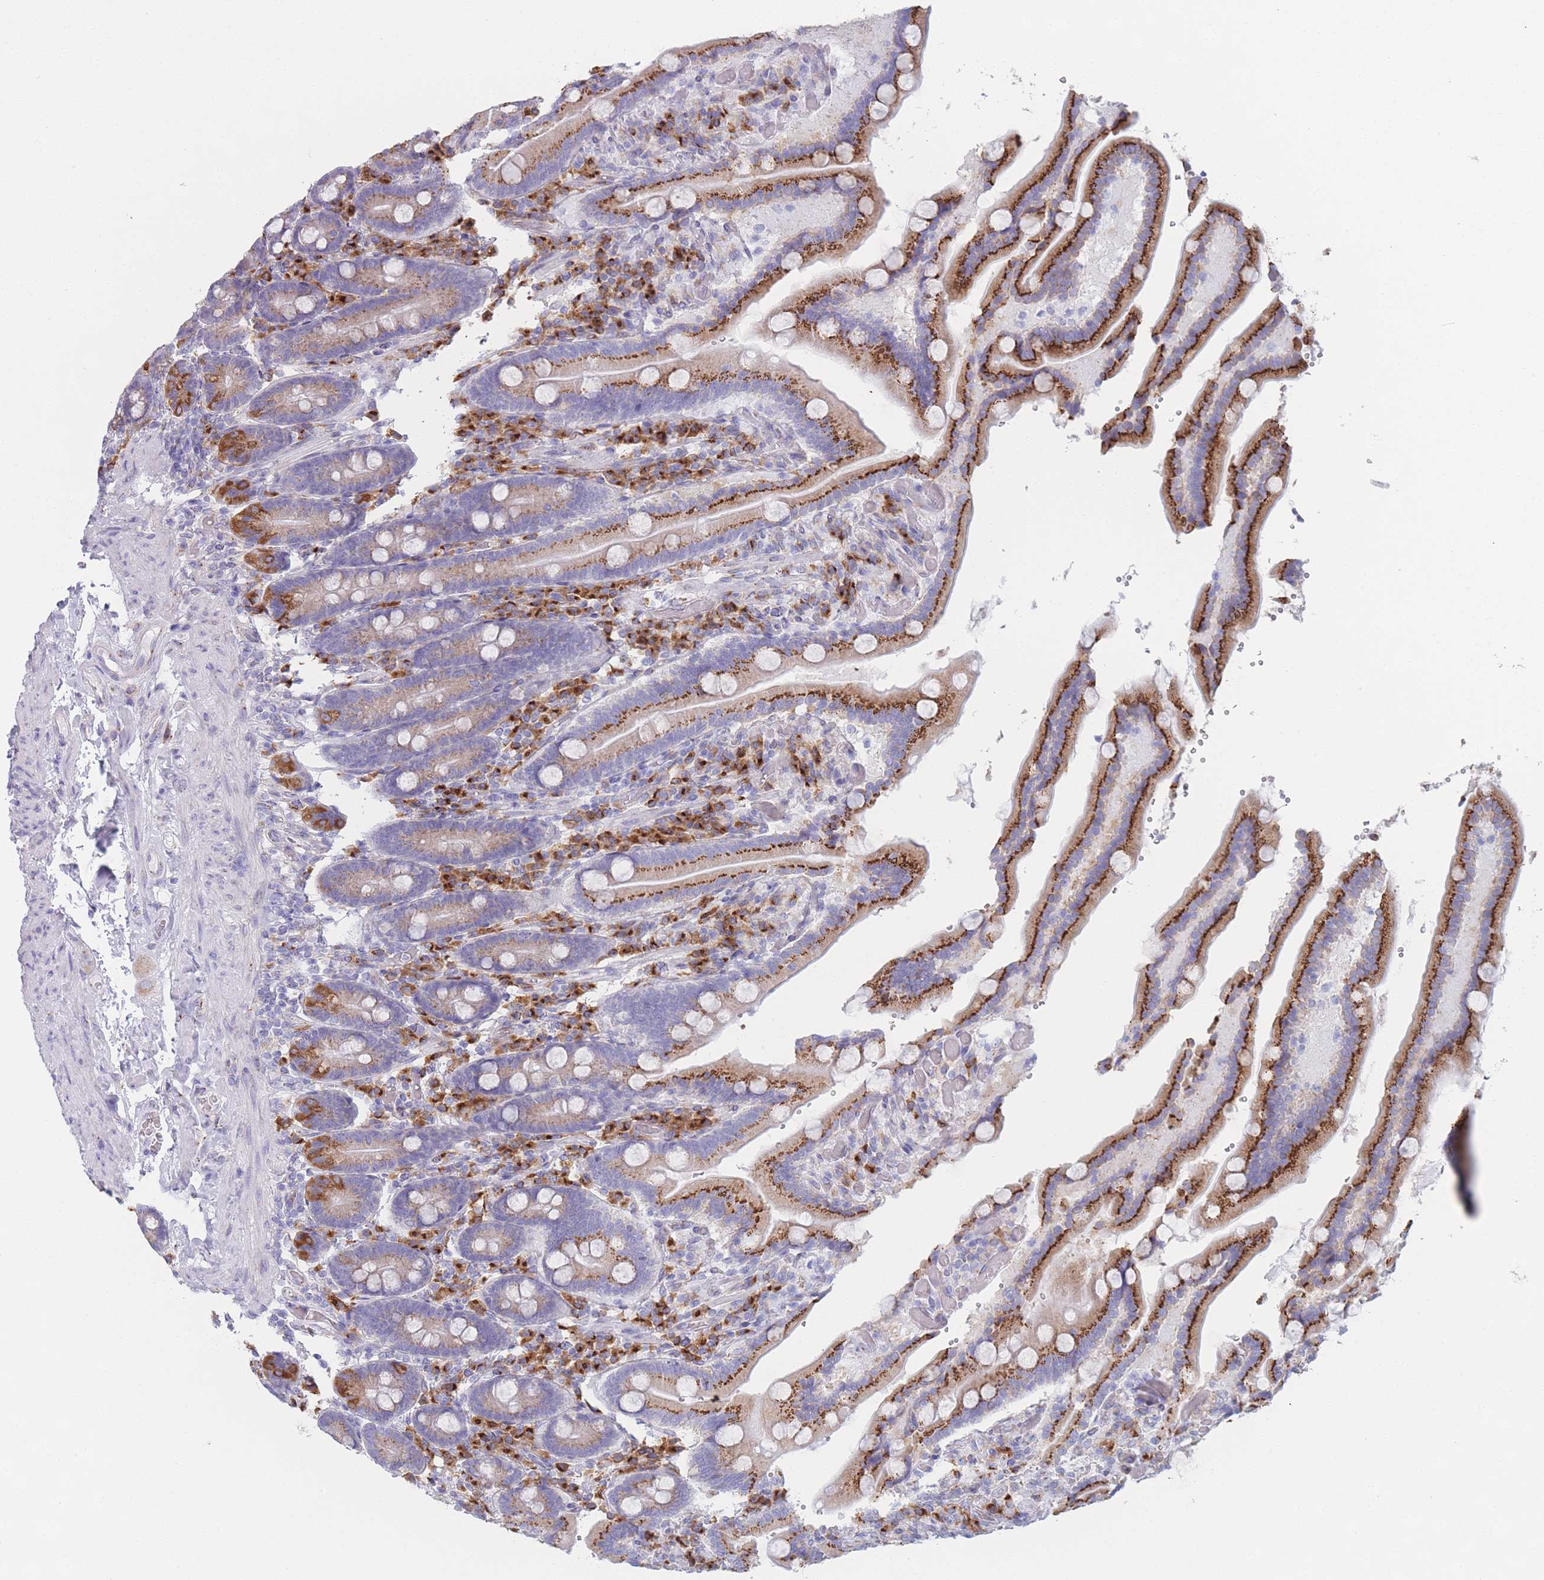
{"staining": {"intensity": "strong", "quantity": ">75%", "location": "cytoplasmic/membranous"}, "tissue": "duodenum", "cell_type": "Glandular cells", "image_type": "normal", "snomed": [{"axis": "morphology", "description": "Normal tissue, NOS"}, {"axis": "topography", "description": "Duodenum"}], "caption": "Duodenum was stained to show a protein in brown. There is high levels of strong cytoplasmic/membranous staining in approximately >75% of glandular cells.", "gene": "MRPL30", "patient": {"sex": "female", "age": 62}}